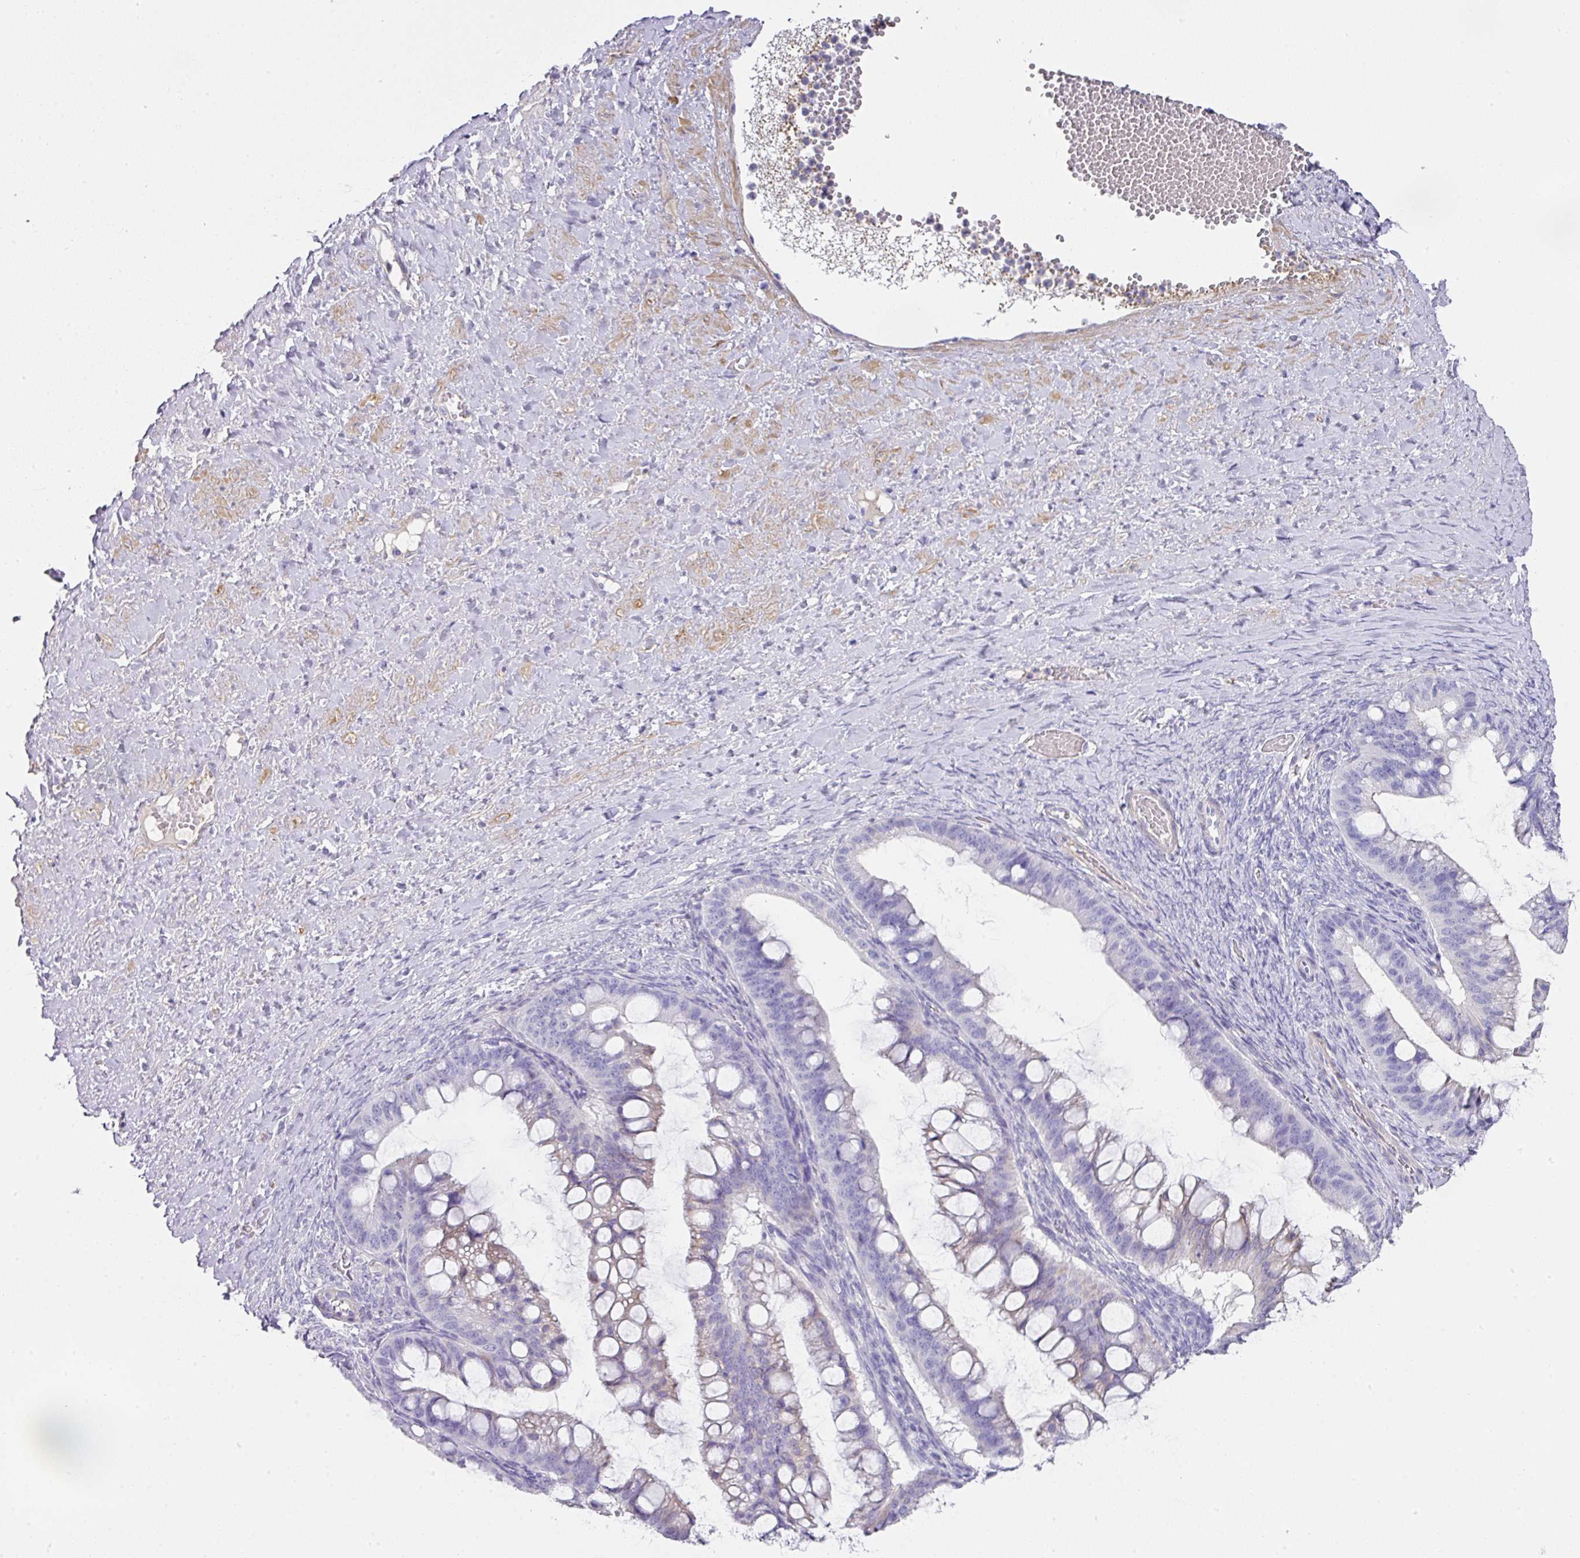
{"staining": {"intensity": "negative", "quantity": "none", "location": "none"}, "tissue": "ovarian cancer", "cell_type": "Tumor cells", "image_type": "cancer", "snomed": [{"axis": "morphology", "description": "Cystadenocarcinoma, mucinous, NOS"}, {"axis": "topography", "description": "Ovary"}], "caption": "Immunohistochemistry (IHC) of human ovarian cancer (mucinous cystadenocarcinoma) demonstrates no staining in tumor cells.", "gene": "TARM1", "patient": {"sex": "female", "age": 73}}